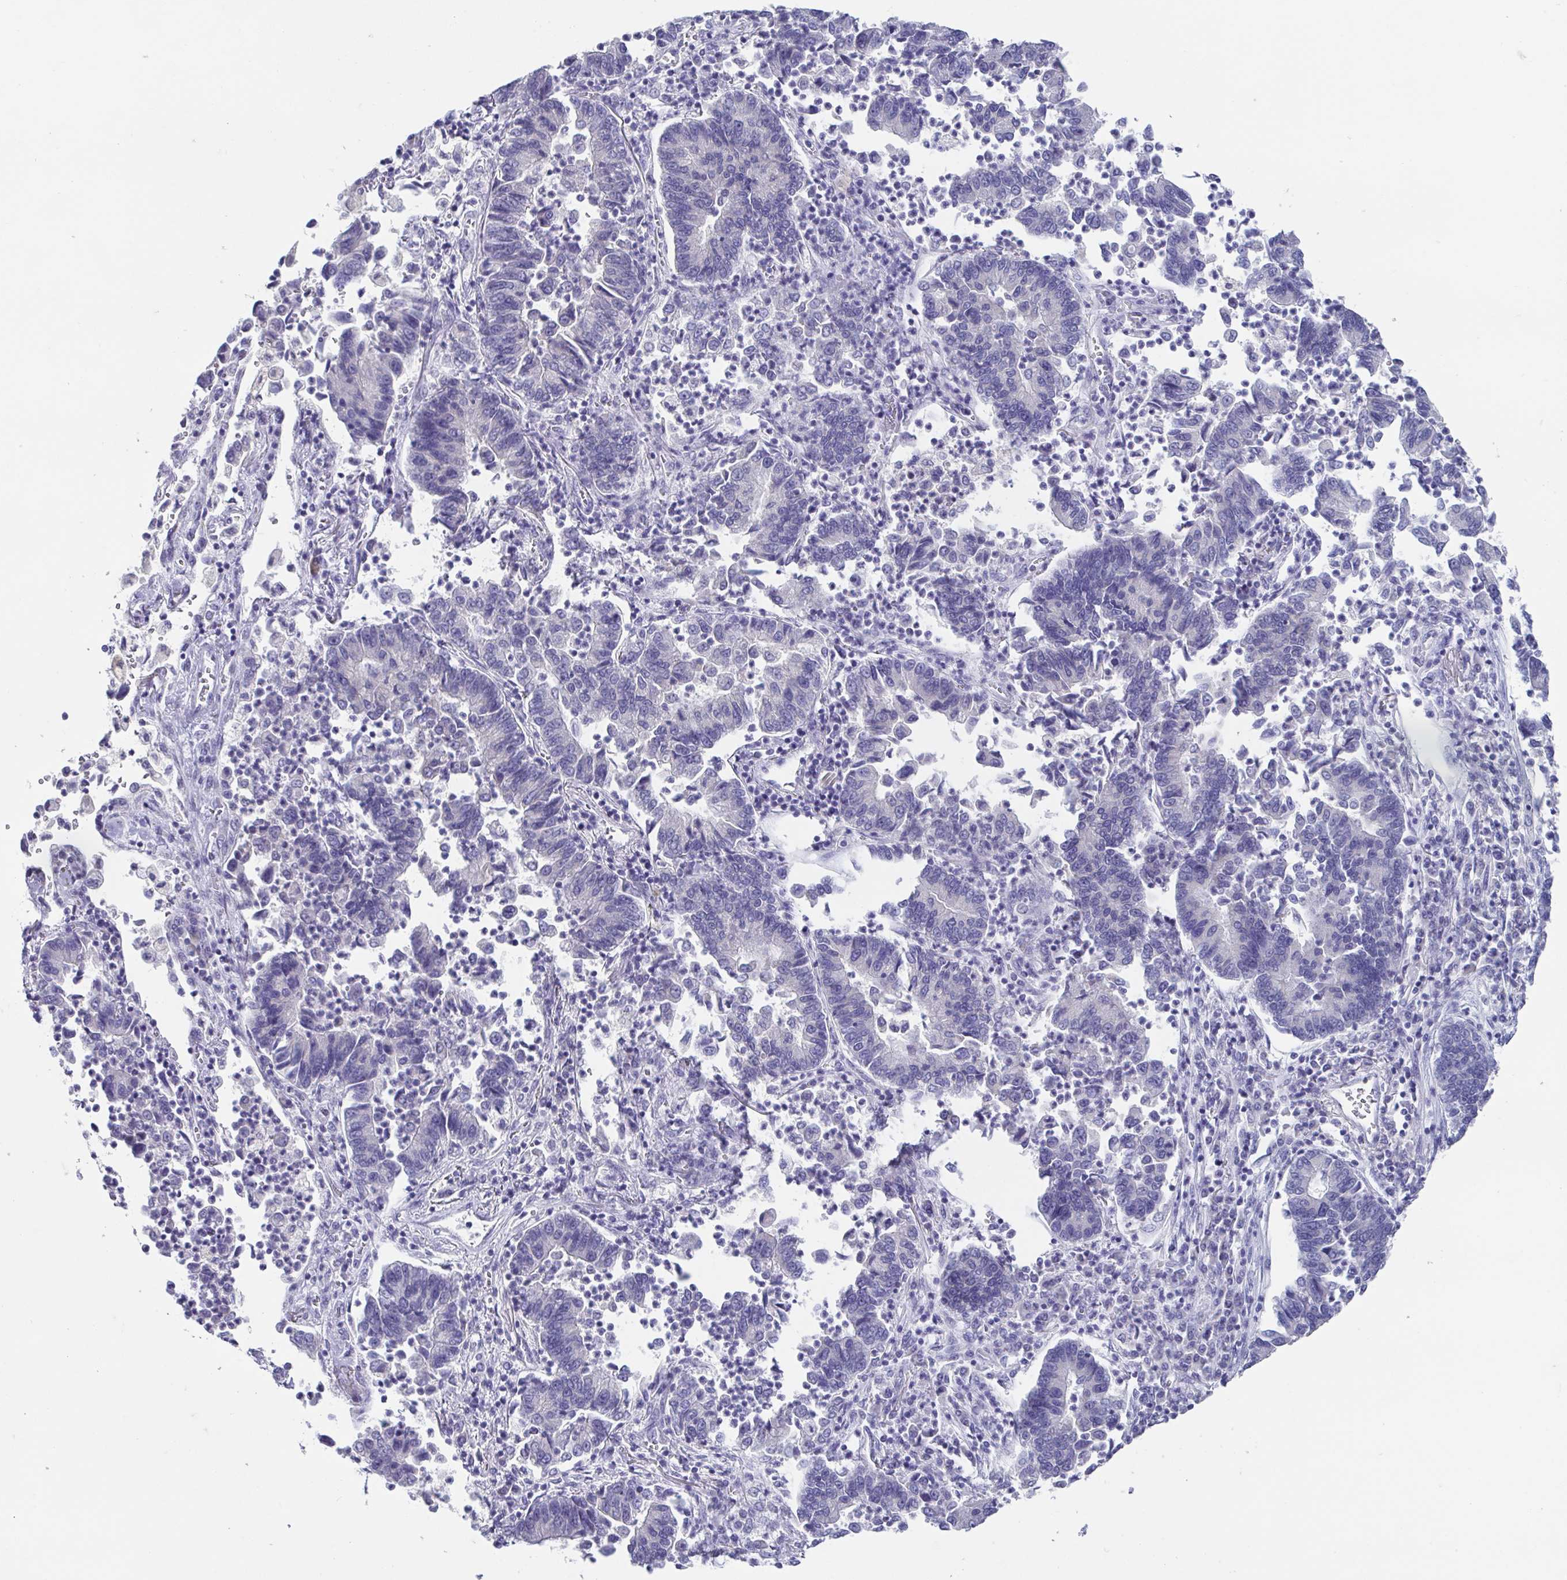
{"staining": {"intensity": "negative", "quantity": "none", "location": "none"}, "tissue": "lung cancer", "cell_type": "Tumor cells", "image_type": "cancer", "snomed": [{"axis": "morphology", "description": "Adenocarcinoma, NOS"}, {"axis": "topography", "description": "Lung"}], "caption": "Immunohistochemistry (IHC) micrograph of neoplastic tissue: lung cancer (adenocarcinoma) stained with DAB shows no significant protein expression in tumor cells.", "gene": "RDH11", "patient": {"sex": "female", "age": 57}}